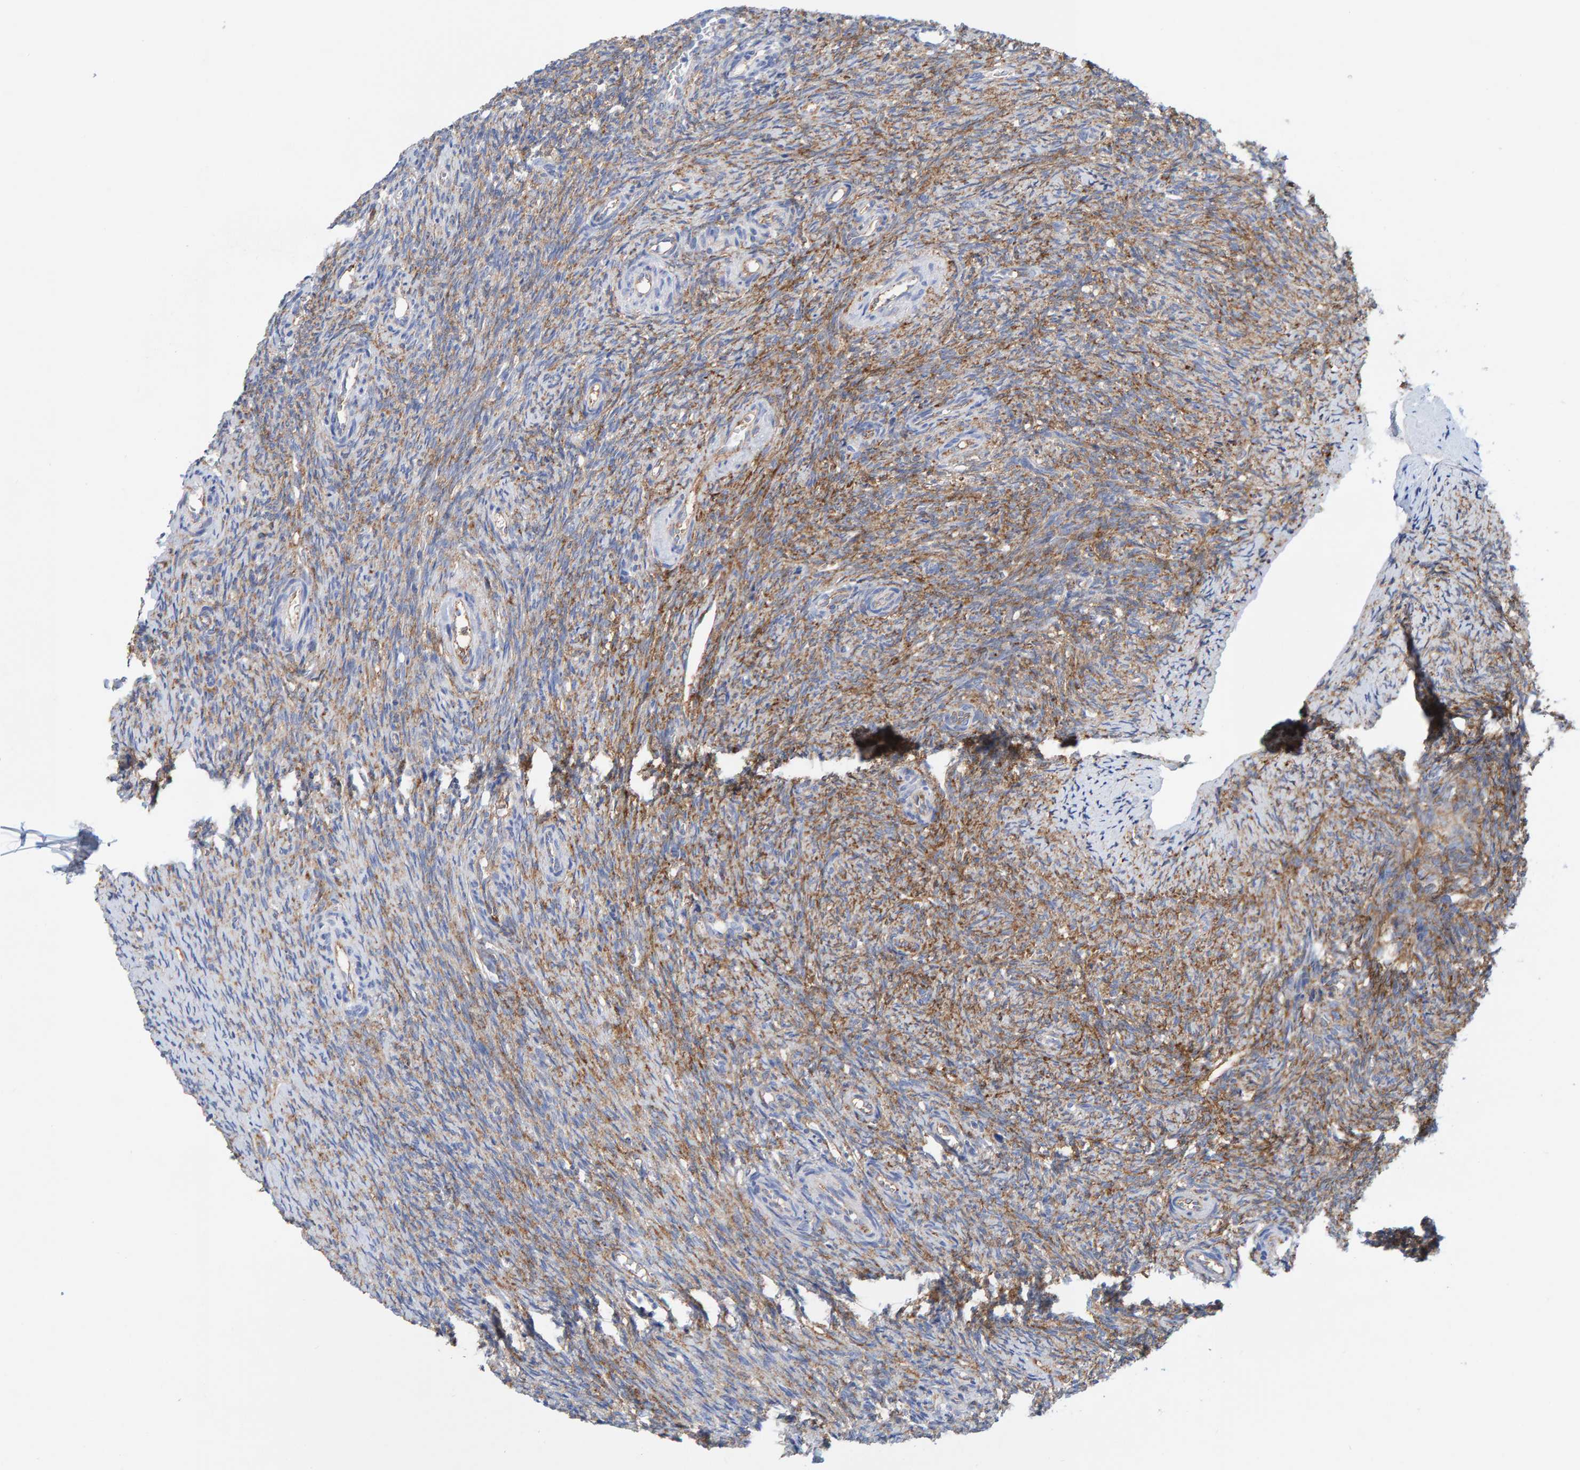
{"staining": {"intensity": "strong", "quantity": "25%-75%", "location": "cytoplasmic/membranous"}, "tissue": "ovary", "cell_type": "Ovarian stroma cells", "image_type": "normal", "snomed": [{"axis": "morphology", "description": "Normal tissue, NOS"}, {"axis": "topography", "description": "Ovary"}], "caption": "IHC image of normal ovary: ovary stained using immunohistochemistry demonstrates high levels of strong protein expression localized specifically in the cytoplasmic/membranous of ovarian stroma cells, appearing as a cytoplasmic/membranous brown color.", "gene": "MVP", "patient": {"sex": "female", "age": 41}}